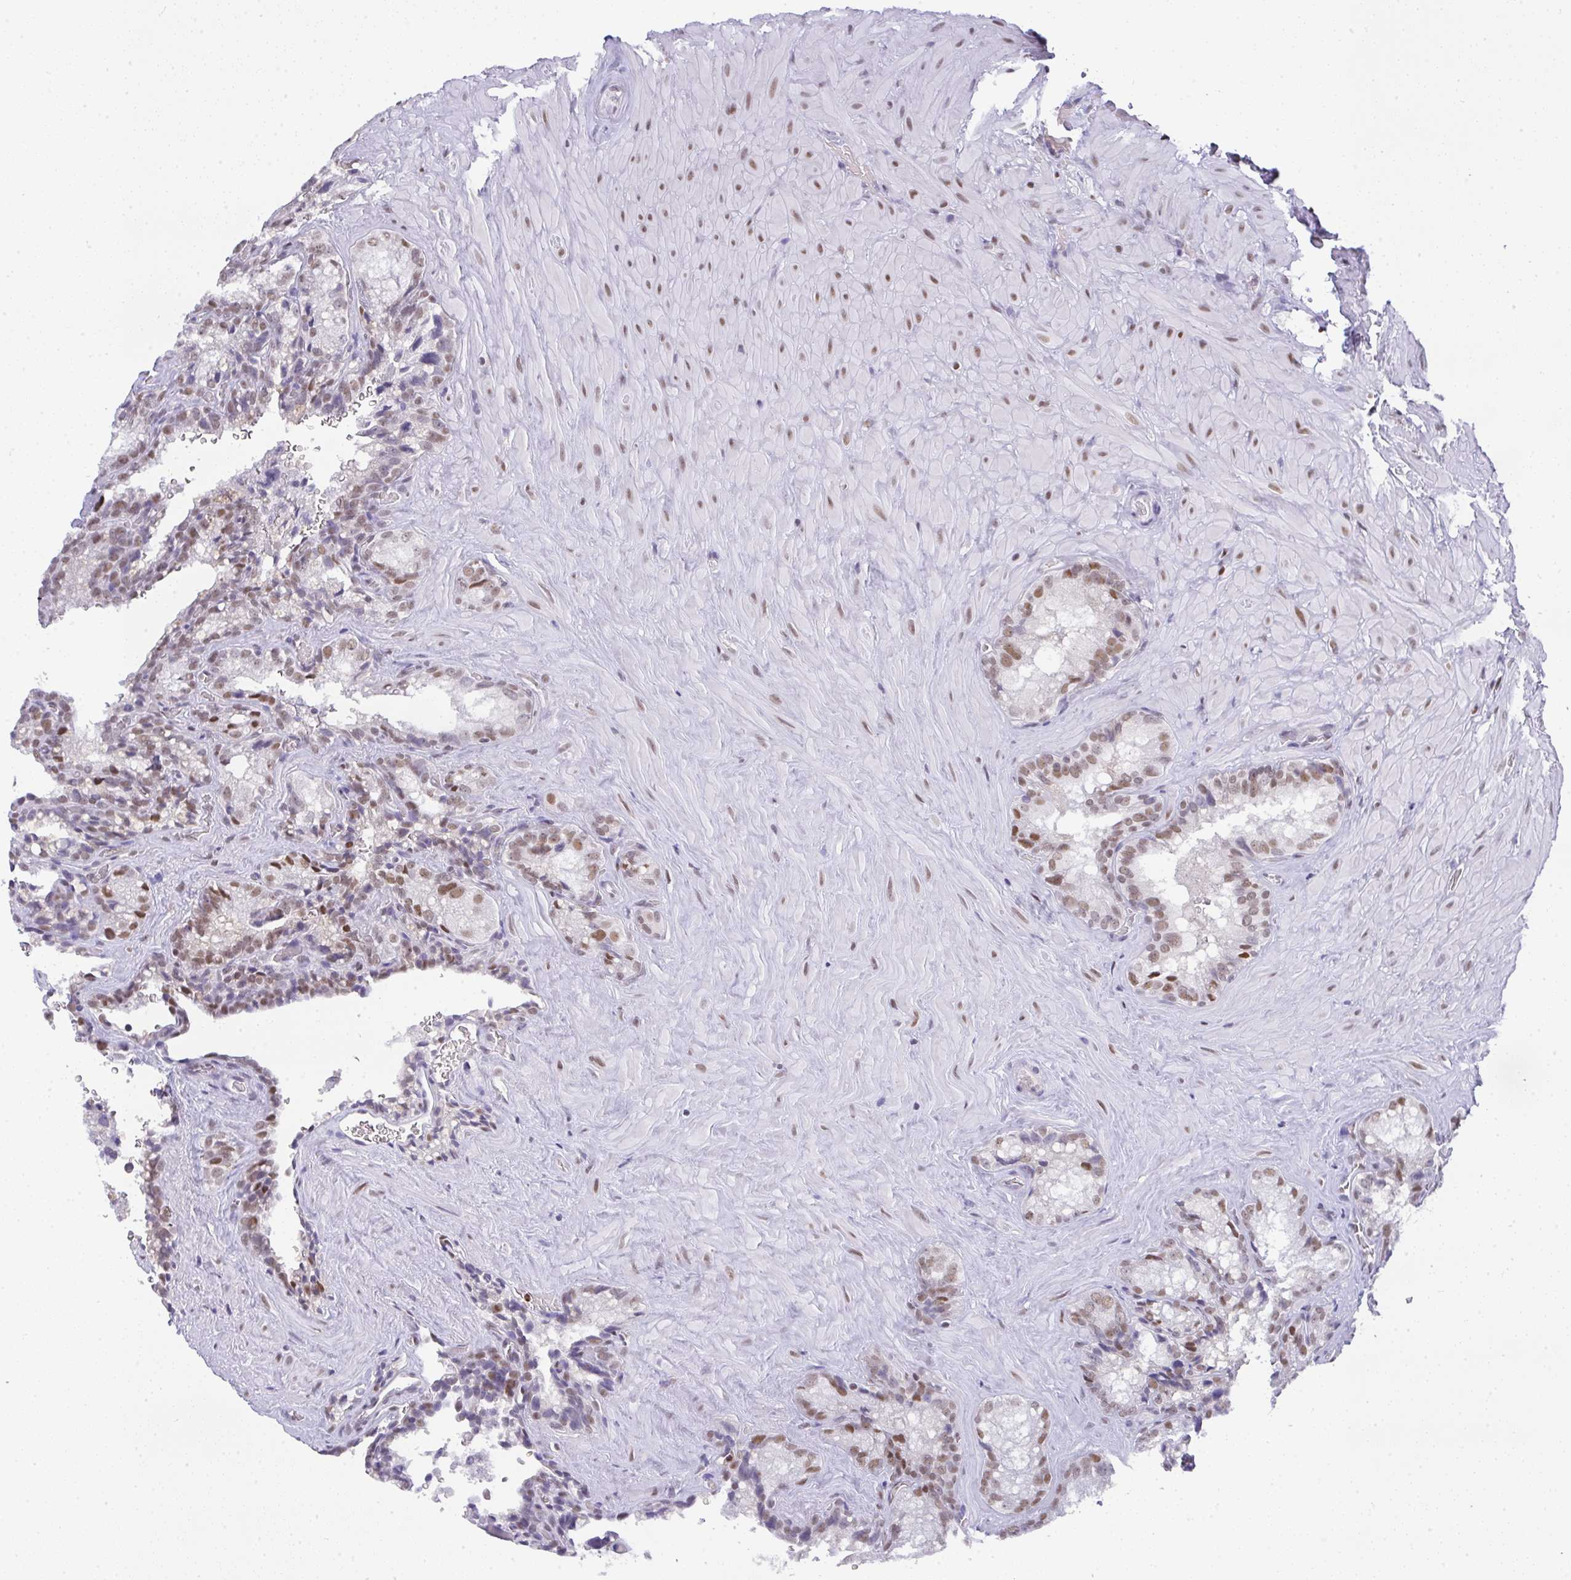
{"staining": {"intensity": "moderate", "quantity": ">75%", "location": "nuclear"}, "tissue": "seminal vesicle", "cell_type": "Glandular cells", "image_type": "normal", "snomed": [{"axis": "morphology", "description": "Normal tissue, NOS"}, {"axis": "topography", "description": "Seminal veicle"}], "caption": "High-power microscopy captured an immunohistochemistry (IHC) image of benign seminal vesicle, revealing moderate nuclear staining in approximately >75% of glandular cells. (DAB IHC with brightfield microscopy, high magnification).", "gene": "BBX", "patient": {"sex": "male", "age": 47}}